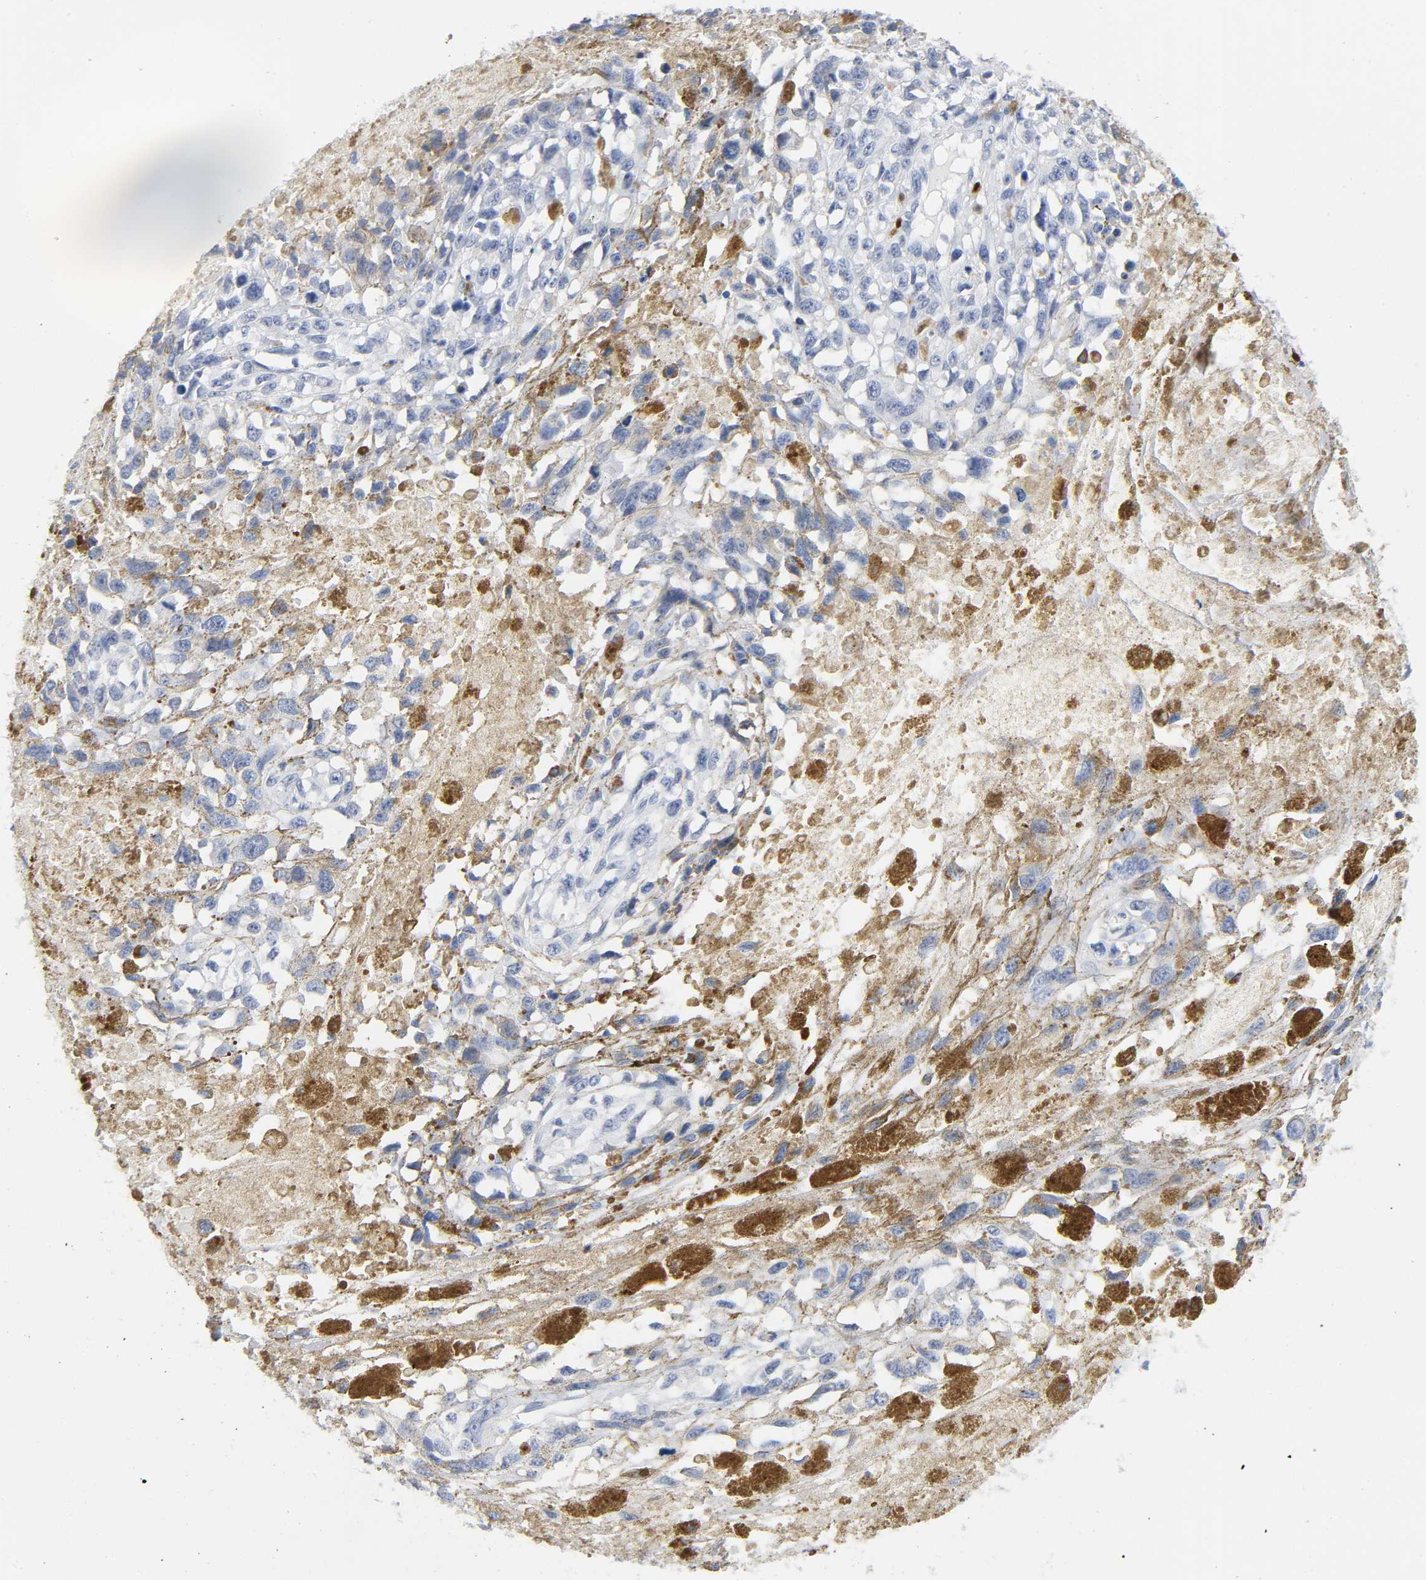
{"staining": {"intensity": "negative", "quantity": "none", "location": "none"}, "tissue": "melanoma", "cell_type": "Tumor cells", "image_type": "cancer", "snomed": [{"axis": "morphology", "description": "Malignant melanoma, Metastatic site"}, {"axis": "topography", "description": "Lymph node"}], "caption": "Immunohistochemistry histopathology image of human melanoma stained for a protein (brown), which reveals no staining in tumor cells.", "gene": "DOK2", "patient": {"sex": "male", "age": 59}}